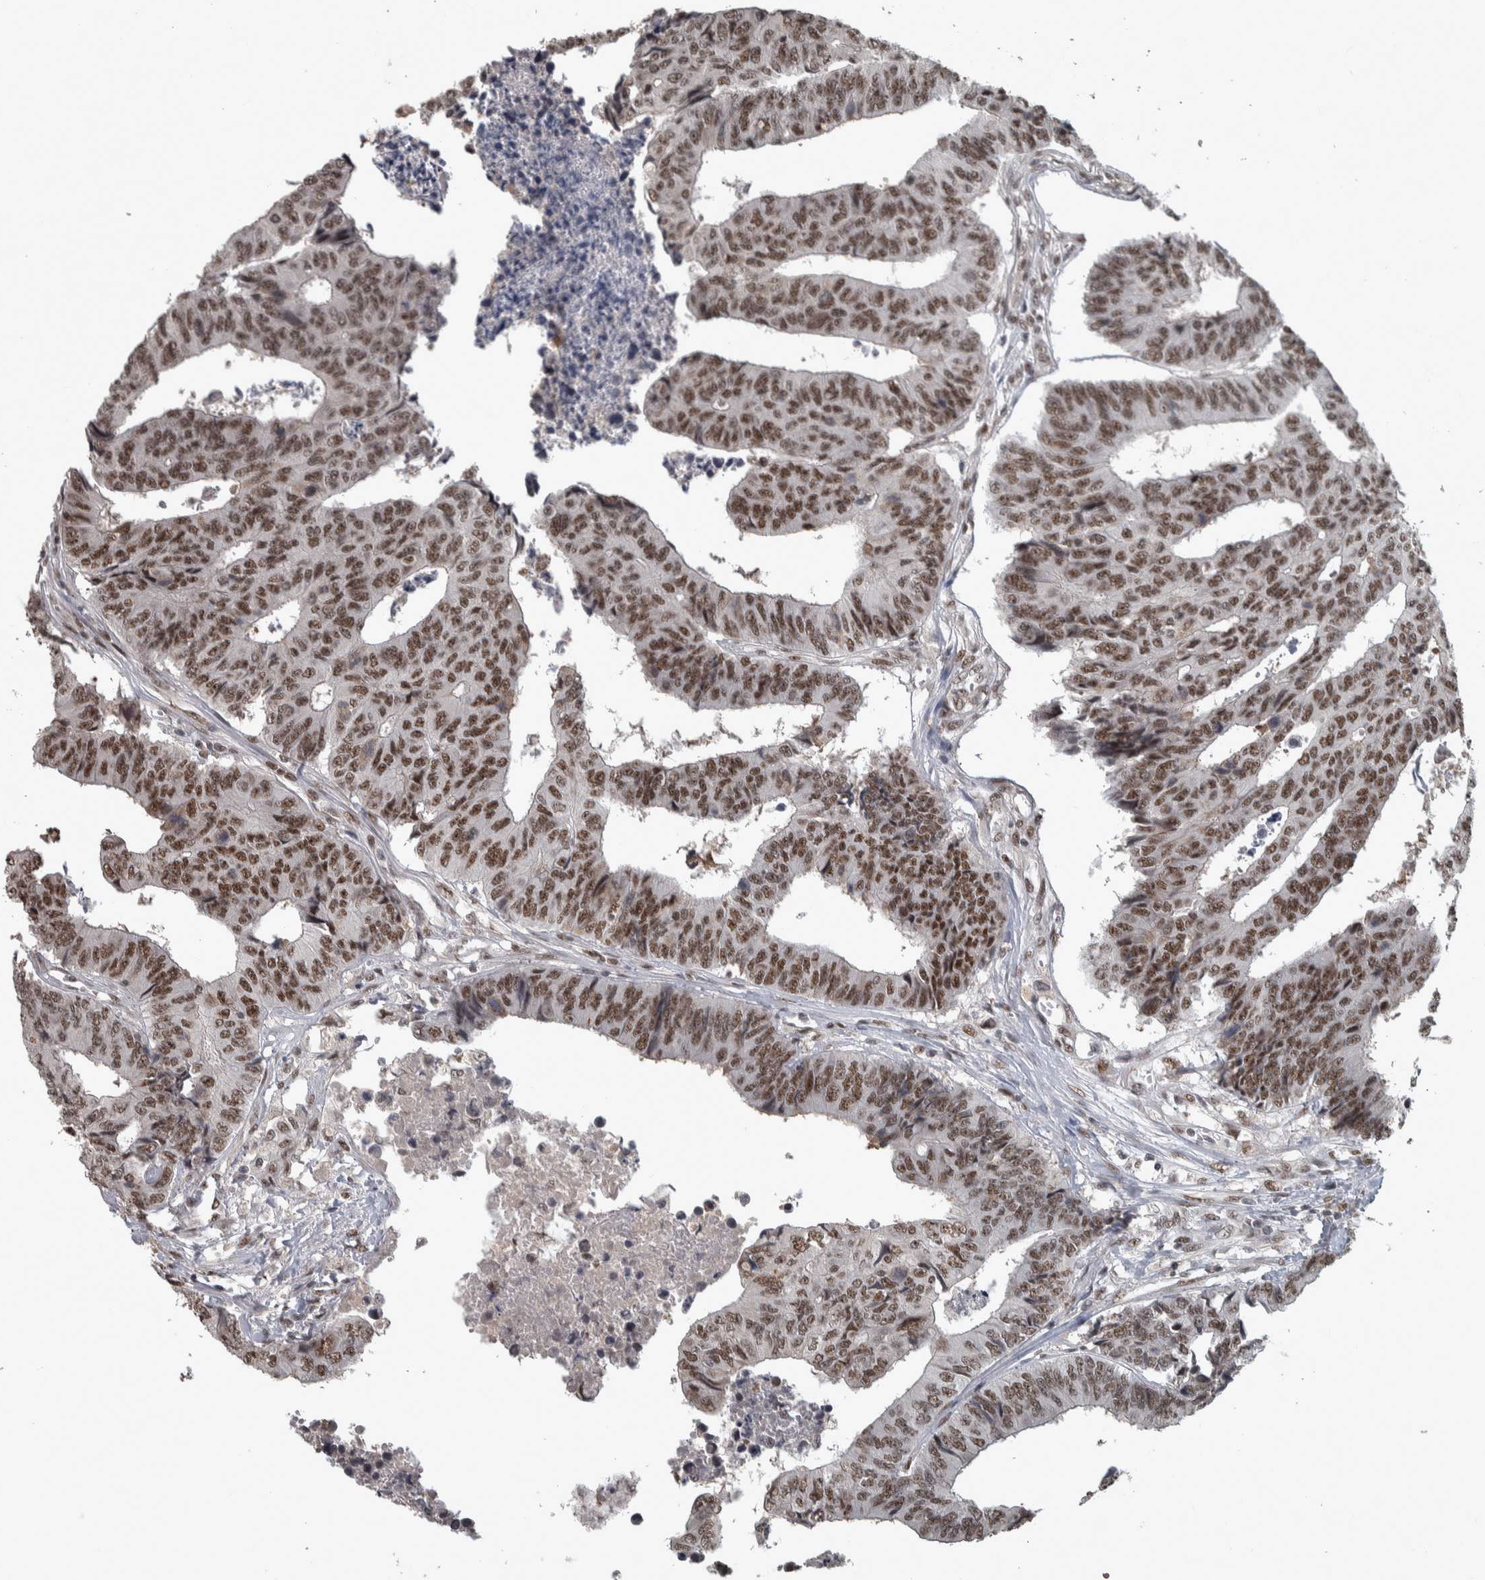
{"staining": {"intensity": "moderate", "quantity": ">75%", "location": "nuclear"}, "tissue": "colorectal cancer", "cell_type": "Tumor cells", "image_type": "cancer", "snomed": [{"axis": "morphology", "description": "Adenocarcinoma, NOS"}, {"axis": "topography", "description": "Rectum"}], "caption": "Protein staining shows moderate nuclear expression in approximately >75% of tumor cells in colorectal cancer (adenocarcinoma).", "gene": "DDX42", "patient": {"sex": "male", "age": 84}}